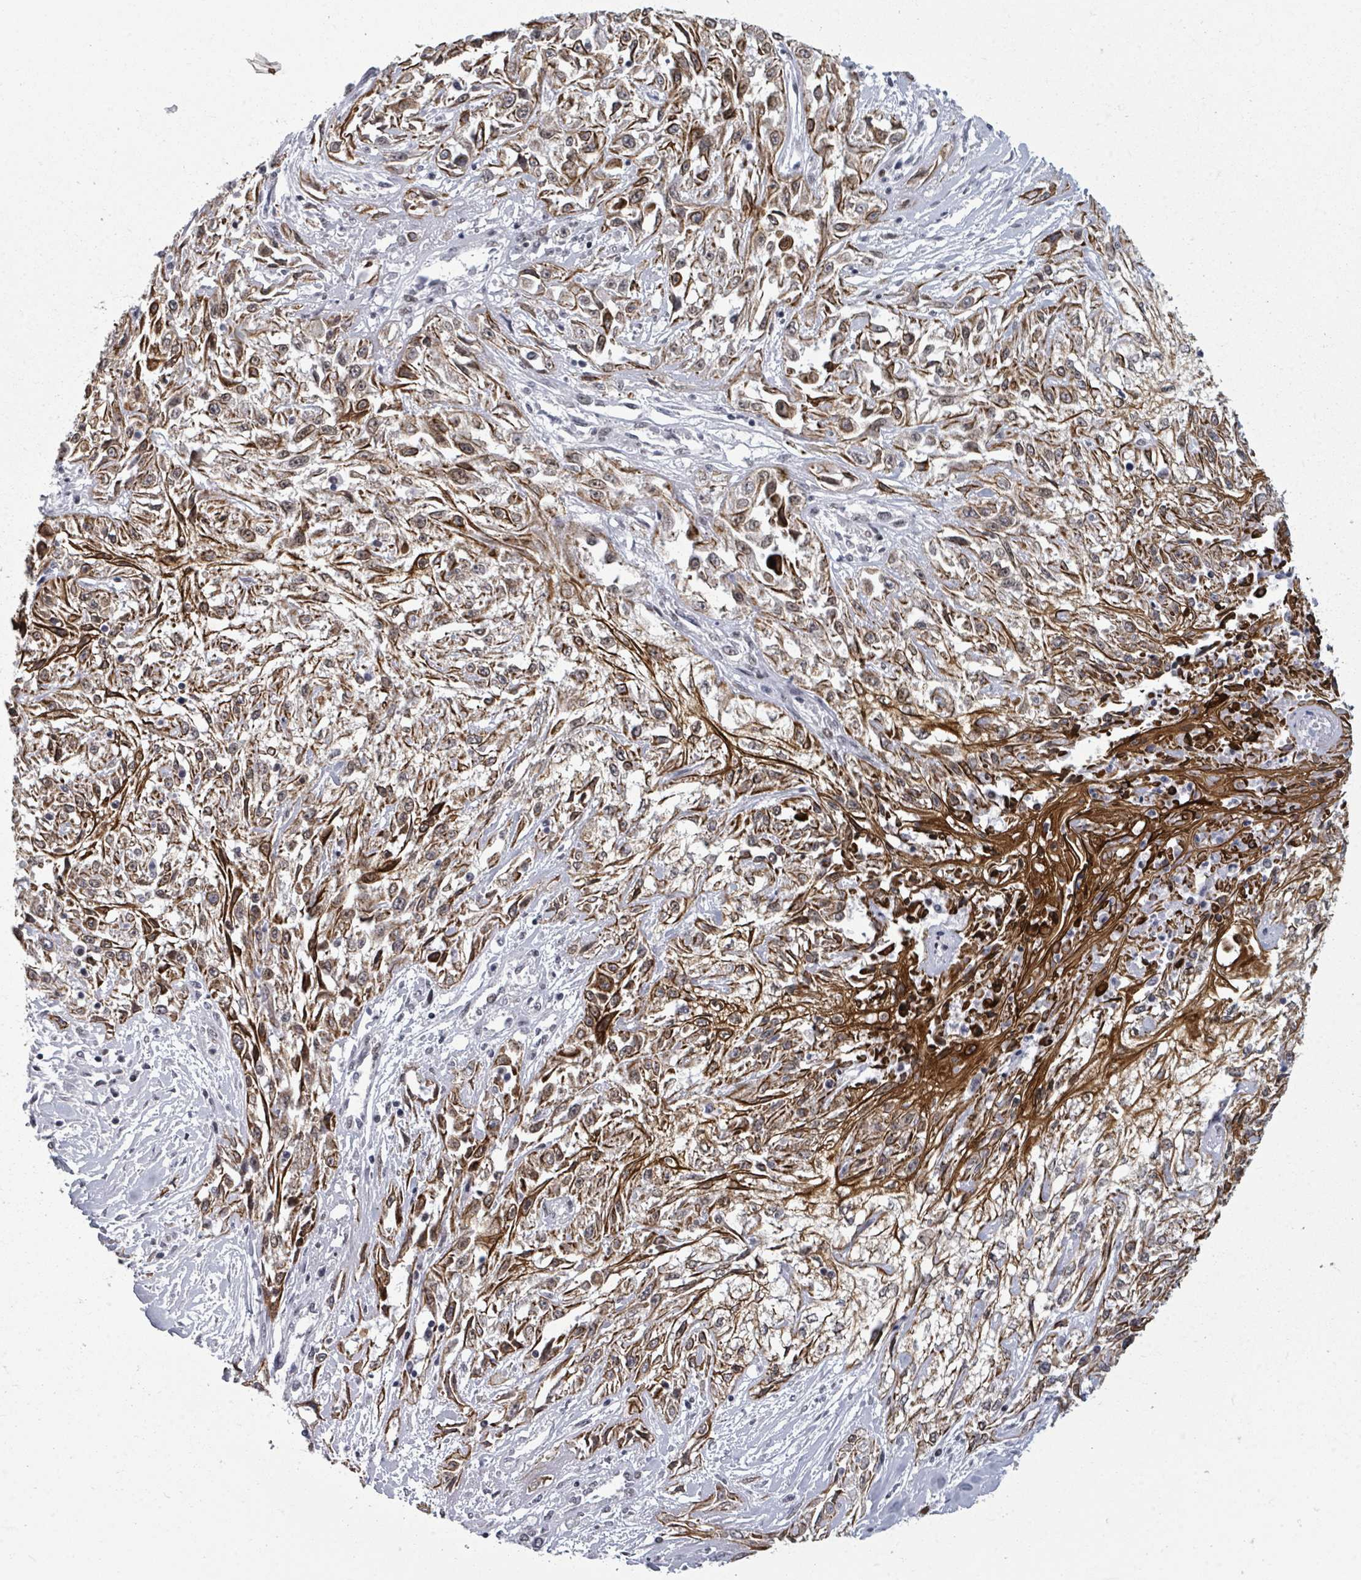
{"staining": {"intensity": "strong", "quantity": ">75%", "location": "cytoplasmic/membranous"}, "tissue": "skin cancer", "cell_type": "Tumor cells", "image_type": "cancer", "snomed": [{"axis": "morphology", "description": "Squamous cell carcinoma, NOS"}, {"axis": "morphology", "description": "Squamous cell carcinoma, metastatic, NOS"}, {"axis": "topography", "description": "Skin"}, {"axis": "topography", "description": "Lymph node"}], "caption": "Strong cytoplasmic/membranous protein positivity is seen in approximately >75% of tumor cells in squamous cell carcinoma (skin).", "gene": "ERCC5", "patient": {"sex": "male", "age": 75}}